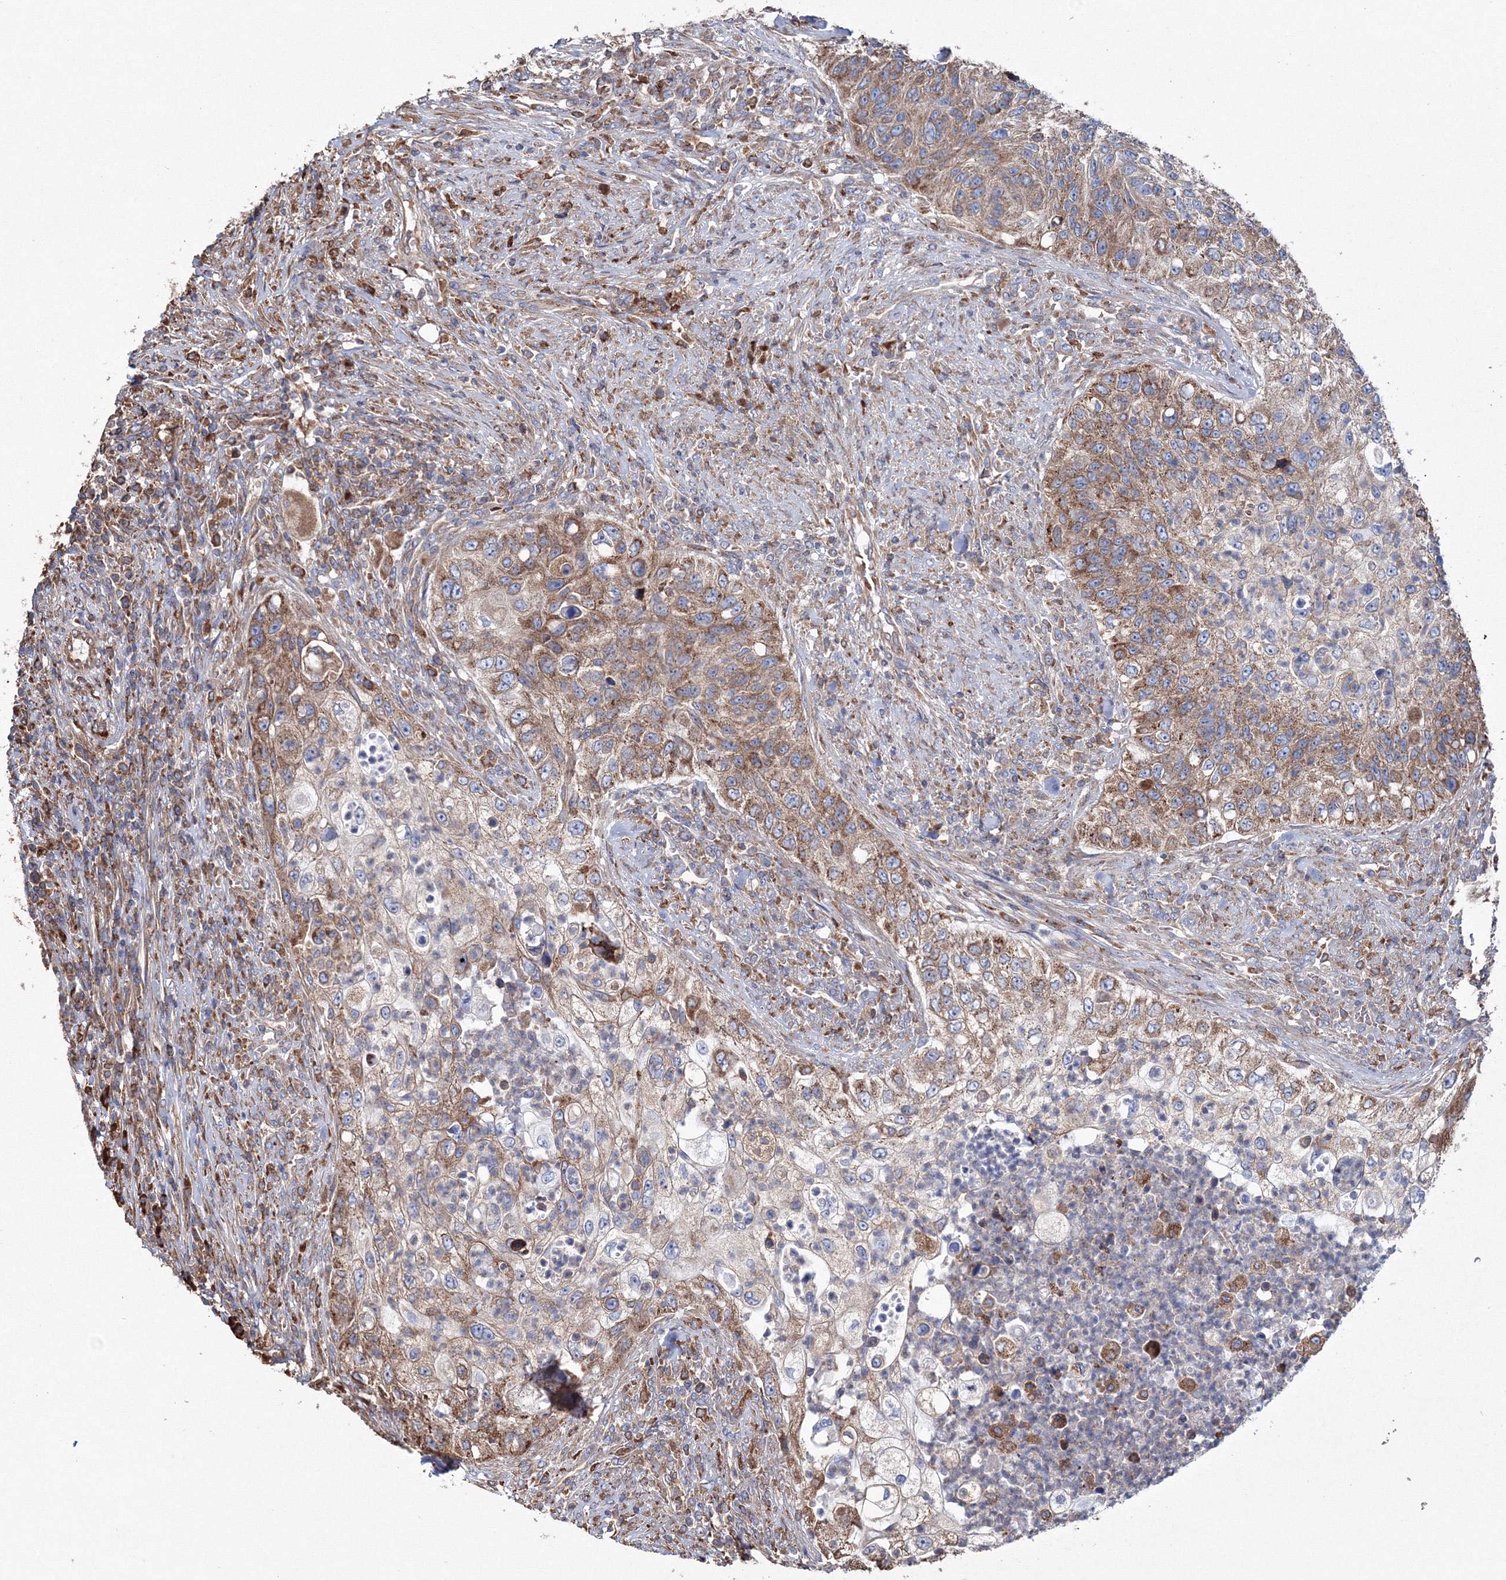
{"staining": {"intensity": "moderate", "quantity": ">75%", "location": "cytoplasmic/membranous"}, "tissue": "urothelial cancer", "cell_type": "Tumor cells", "image_type": "cancer", "snomed": [{"axis": "morphology", "description": "Urothelial carcinoma, High grade"}, {"axis": "topography", "description": "Urinary bladder"}], "caption": "The micrograph displays staining of urothelial carcinoma (high-grade), revealing moderate cytoplasmic/membranous protein positivity (brown color) within tumor cells.", "gene": "VPS8", "patient": {"sex": "female", "age": 60}}